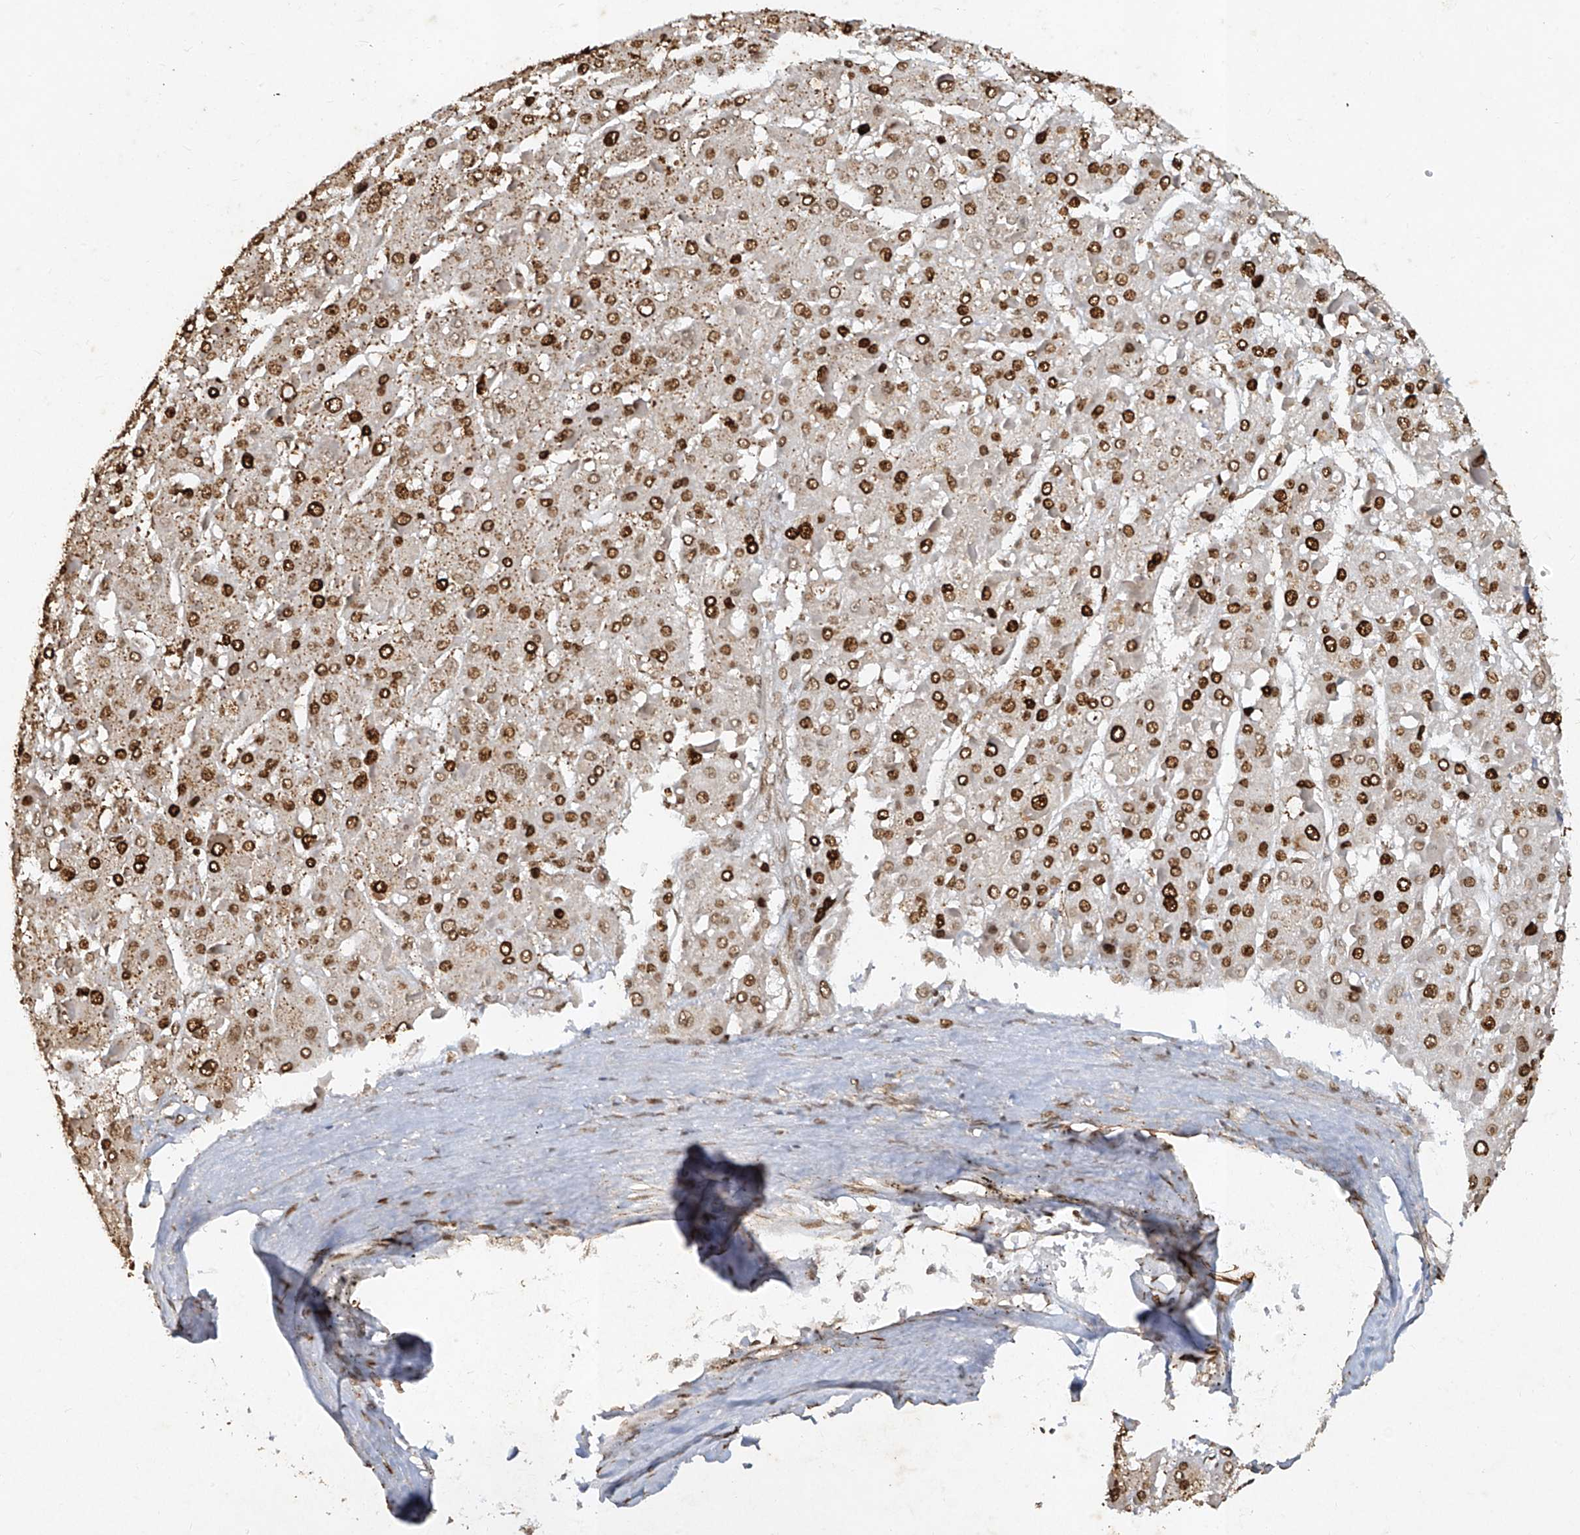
{"staining": {"intensity": "strong", "quantity": ">75%", "location": "nuclear"}, "tissue": "liver cancer", "cell_type": "Tumor cells", "image_type": "cancer", "snomed": [{"axis": "morphology", "description": "Carcinoma, Hepatocellular, NOS"}, {"axis": "topography", "description": "Liver"}], "caption": "Tumor cells demonstrate strong nuclear expression in approximately >75% of cells in liver cancer (hepatocellular carcinoma). (Brightfield microscopy of DAB IHC at high magnification).", "gene": "ATRIP", "patient": {"sex": "female", "age": 73}}